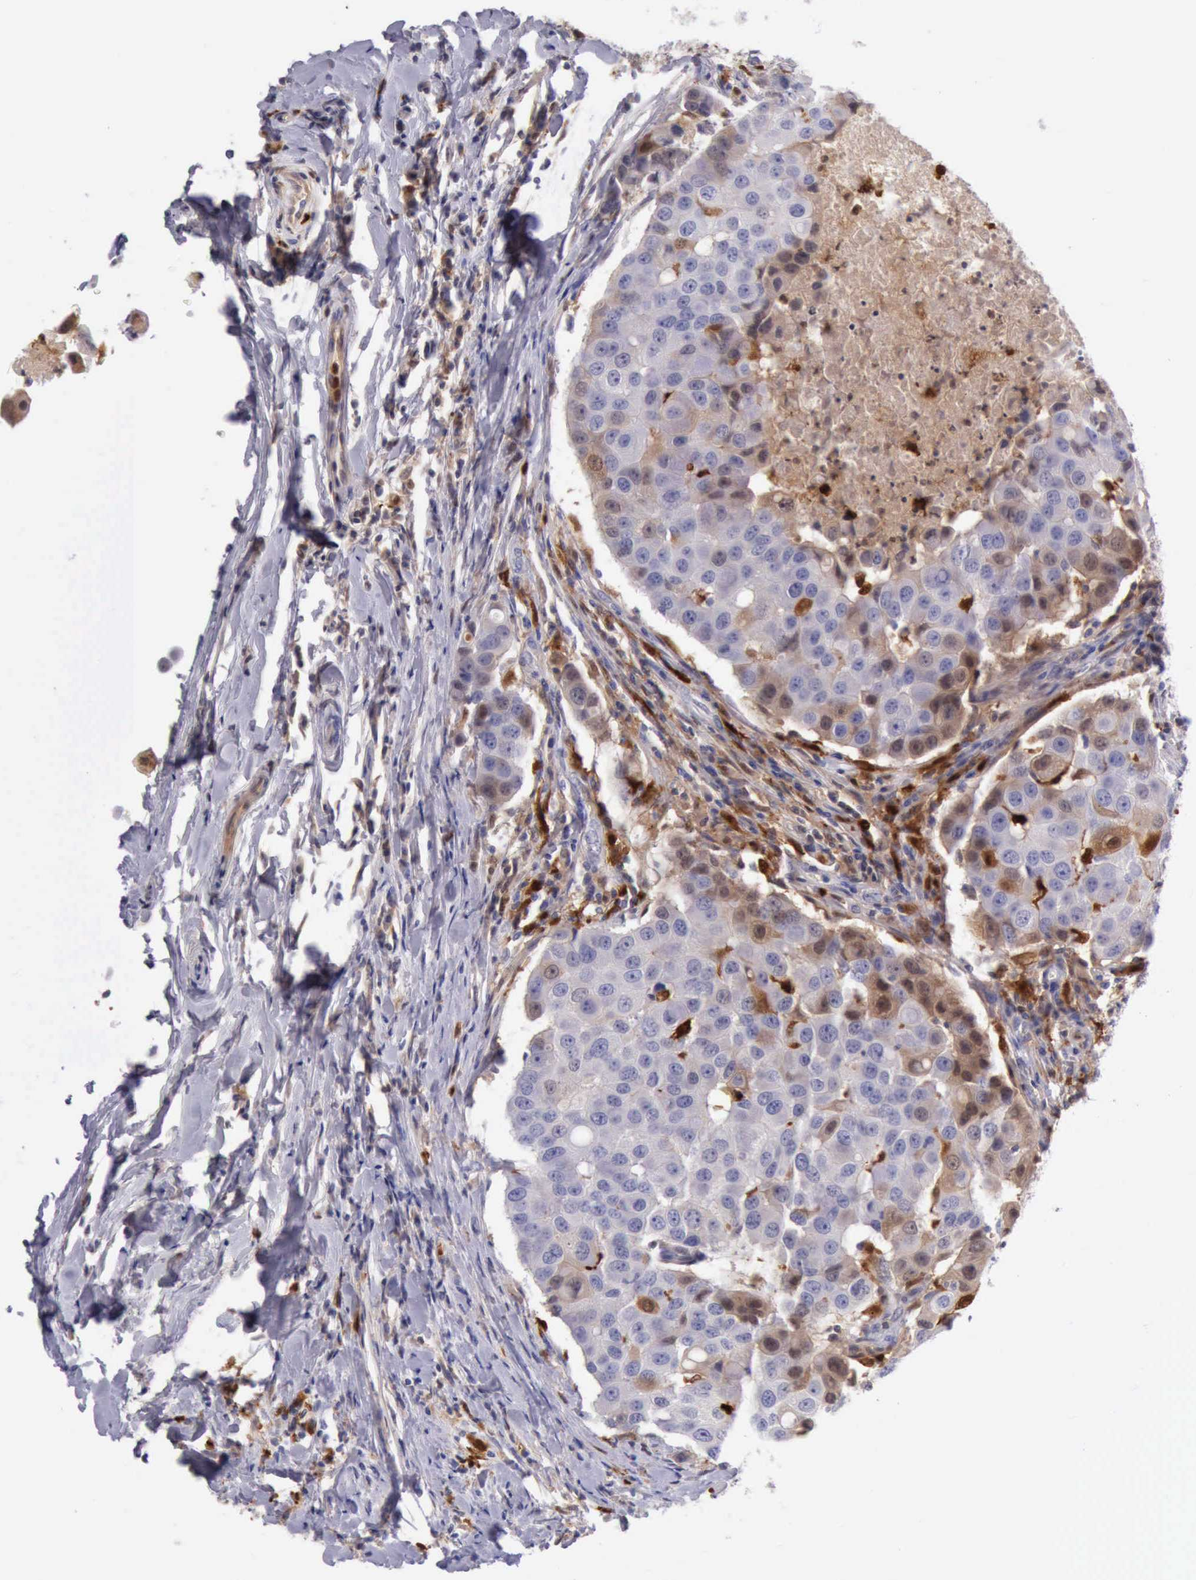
{"staining": {"intensity": "negative", "quantity": "none", "location": "none"}, "tissue": "breast cancer", "cell_type": "Tumor cells", "image_type": "cancer", "snomed": [{"axis": "morphology", "description": "Duct carcinoma"}, {"axis": "topography", "description": "Breast"}], "caption": "Immunohistochemistry of breast invasive ductal carcinoma exhibits no positivity in tumor cells. Brightfield microscopy of immunohistochemistry (IHC) stained with DAB (3,3'-diaminobenzidine) (brown) and hematoxylin (blue), captured at high magnification.", "gene": "CSTA", "patient": {"sex": "female", "age": 27}}